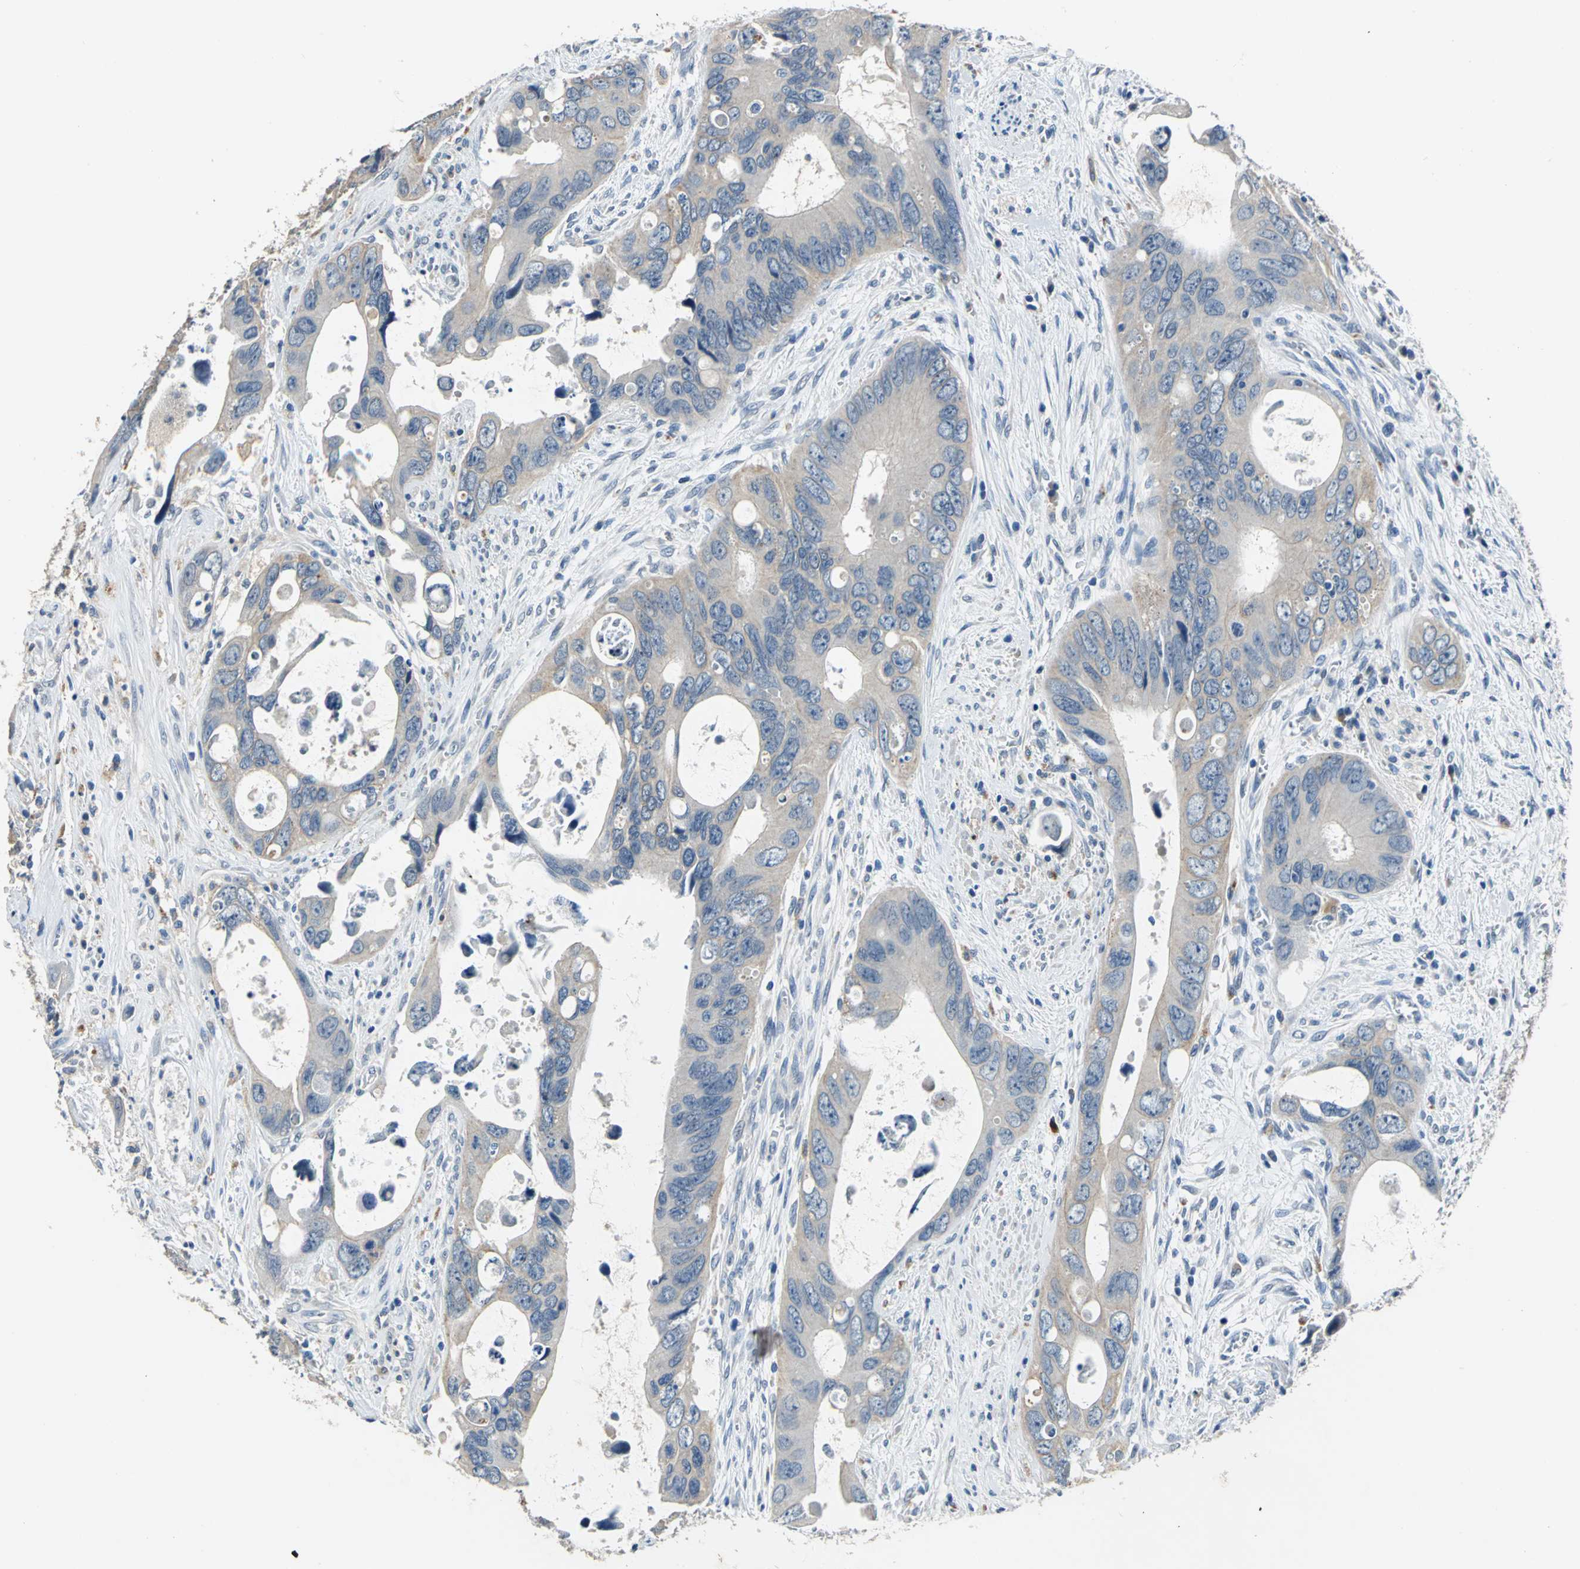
{"staining": {"intensity": "weak", "quantity": ">75%", "location": "cytoplasmic/membranous"}, "tissue": "colorectal cancer", "cell_type": "Tumor cells", "image_type": "cancer", "snomed": [{"axis": "morphology", "description": "Adenocarcinoma, NOS"}, {"axis": "topography", "description": "Rectum"}], "caption": "This is a micrograph of immunohistochemistry staining of adenocarcinoma (colorectal), which shows weak staining in the cytoplasmic/membranous of tumor cells.", "gene": "RASD2", "patient": {"sex": "male", "age": 70}}